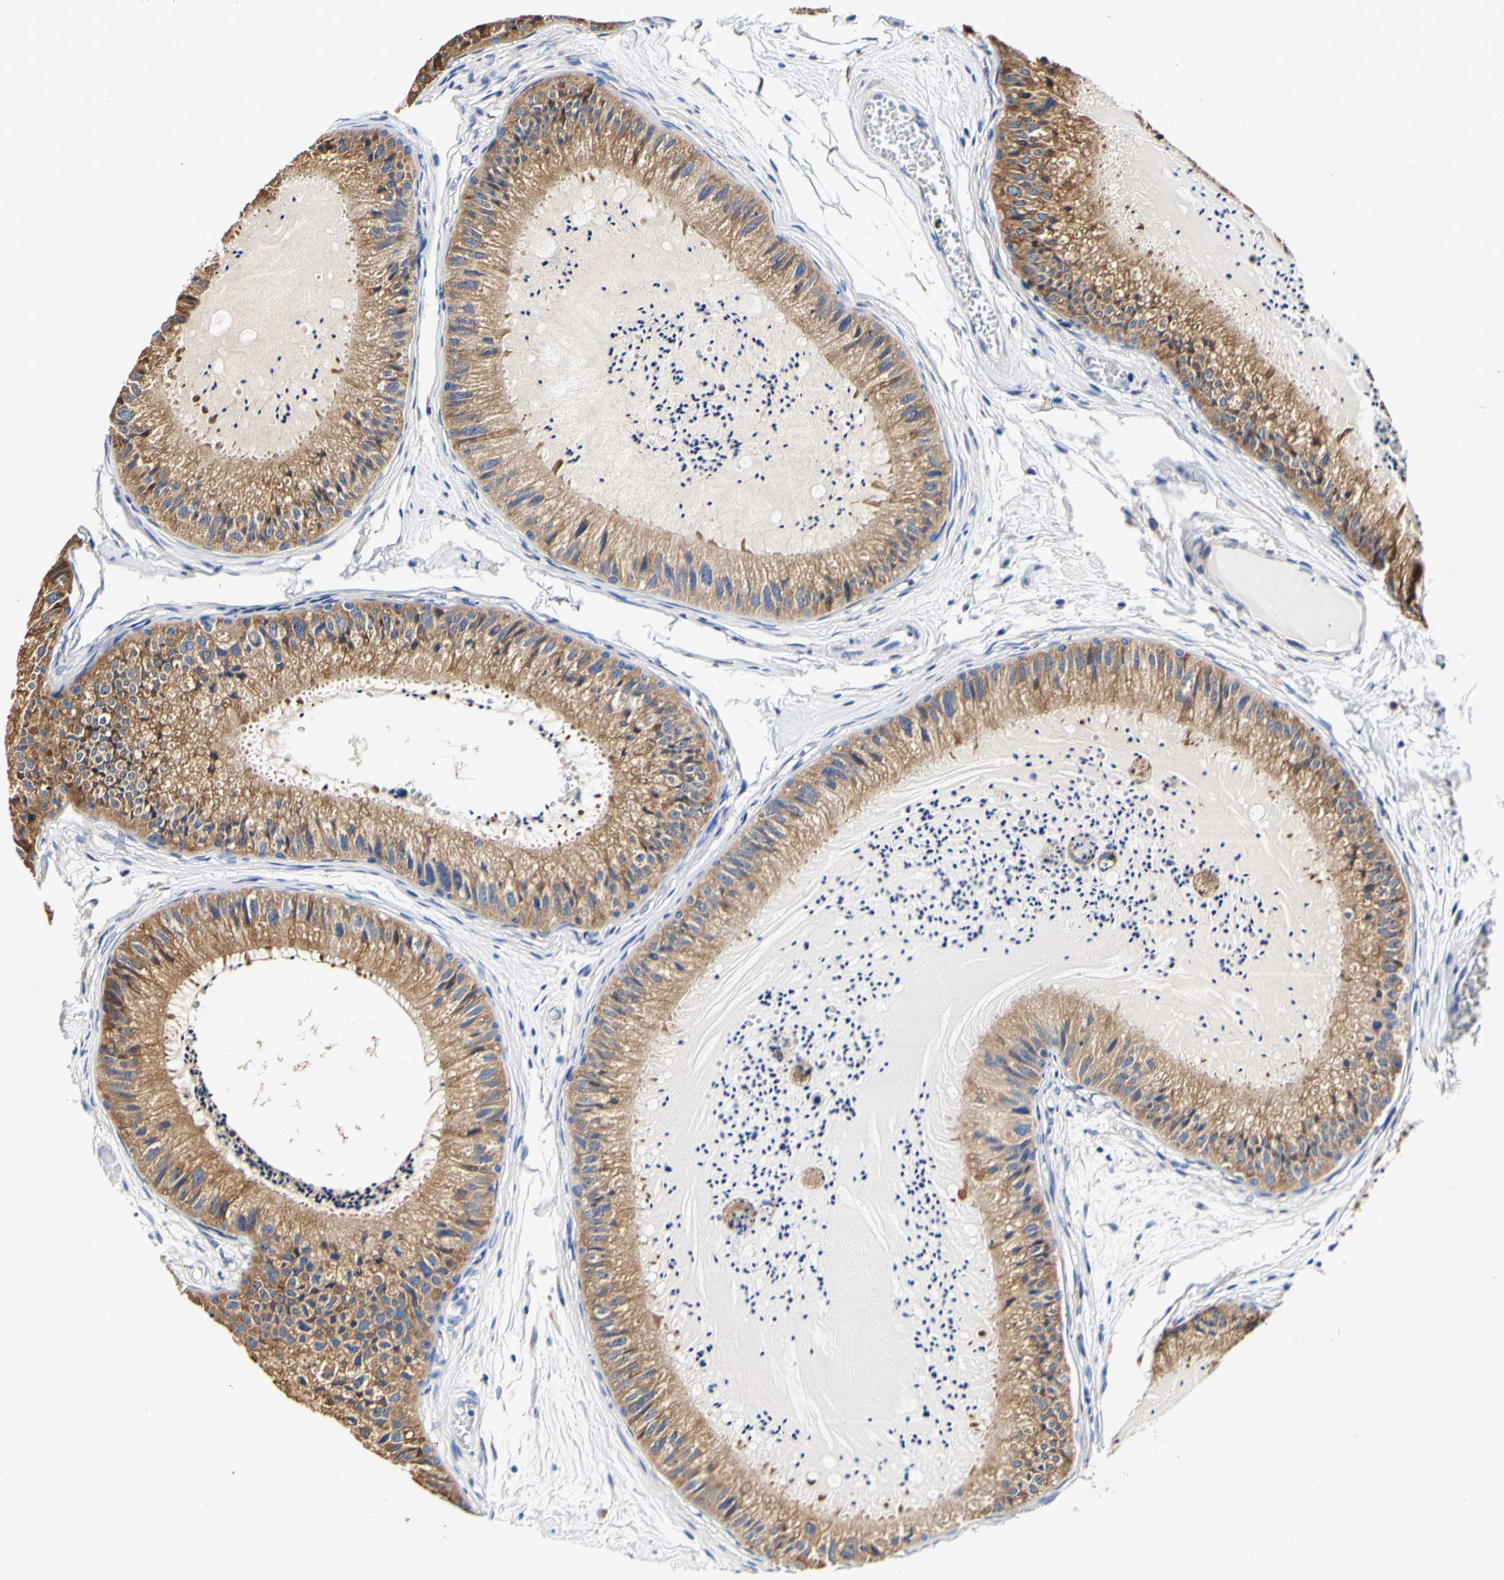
{"staining": {"intensity": "moderate", "quantity": ">75%", "location": "cytoplasmic/membranous"}, "tissue": "epididymis", "cell_type": "Glandular cells", "image_type": "normal", "snomed": [{"axis": "morphology", "description": "Normal tissue, NOS"}, {"axis": "topography", "description": "Epididymis"}], "caption": "The immunohistochemical stain shows moderate cytoplasmic/membranous staining in glandular cells of normal epididymis. (Stains: DAB (3,3'-diaminobenzidine) in brown, nuclei in blue, Microscopy: brightfield microscopy at high magnification).", "gene": "P4HB", "patient": {"sex": "male", "age": 31}}